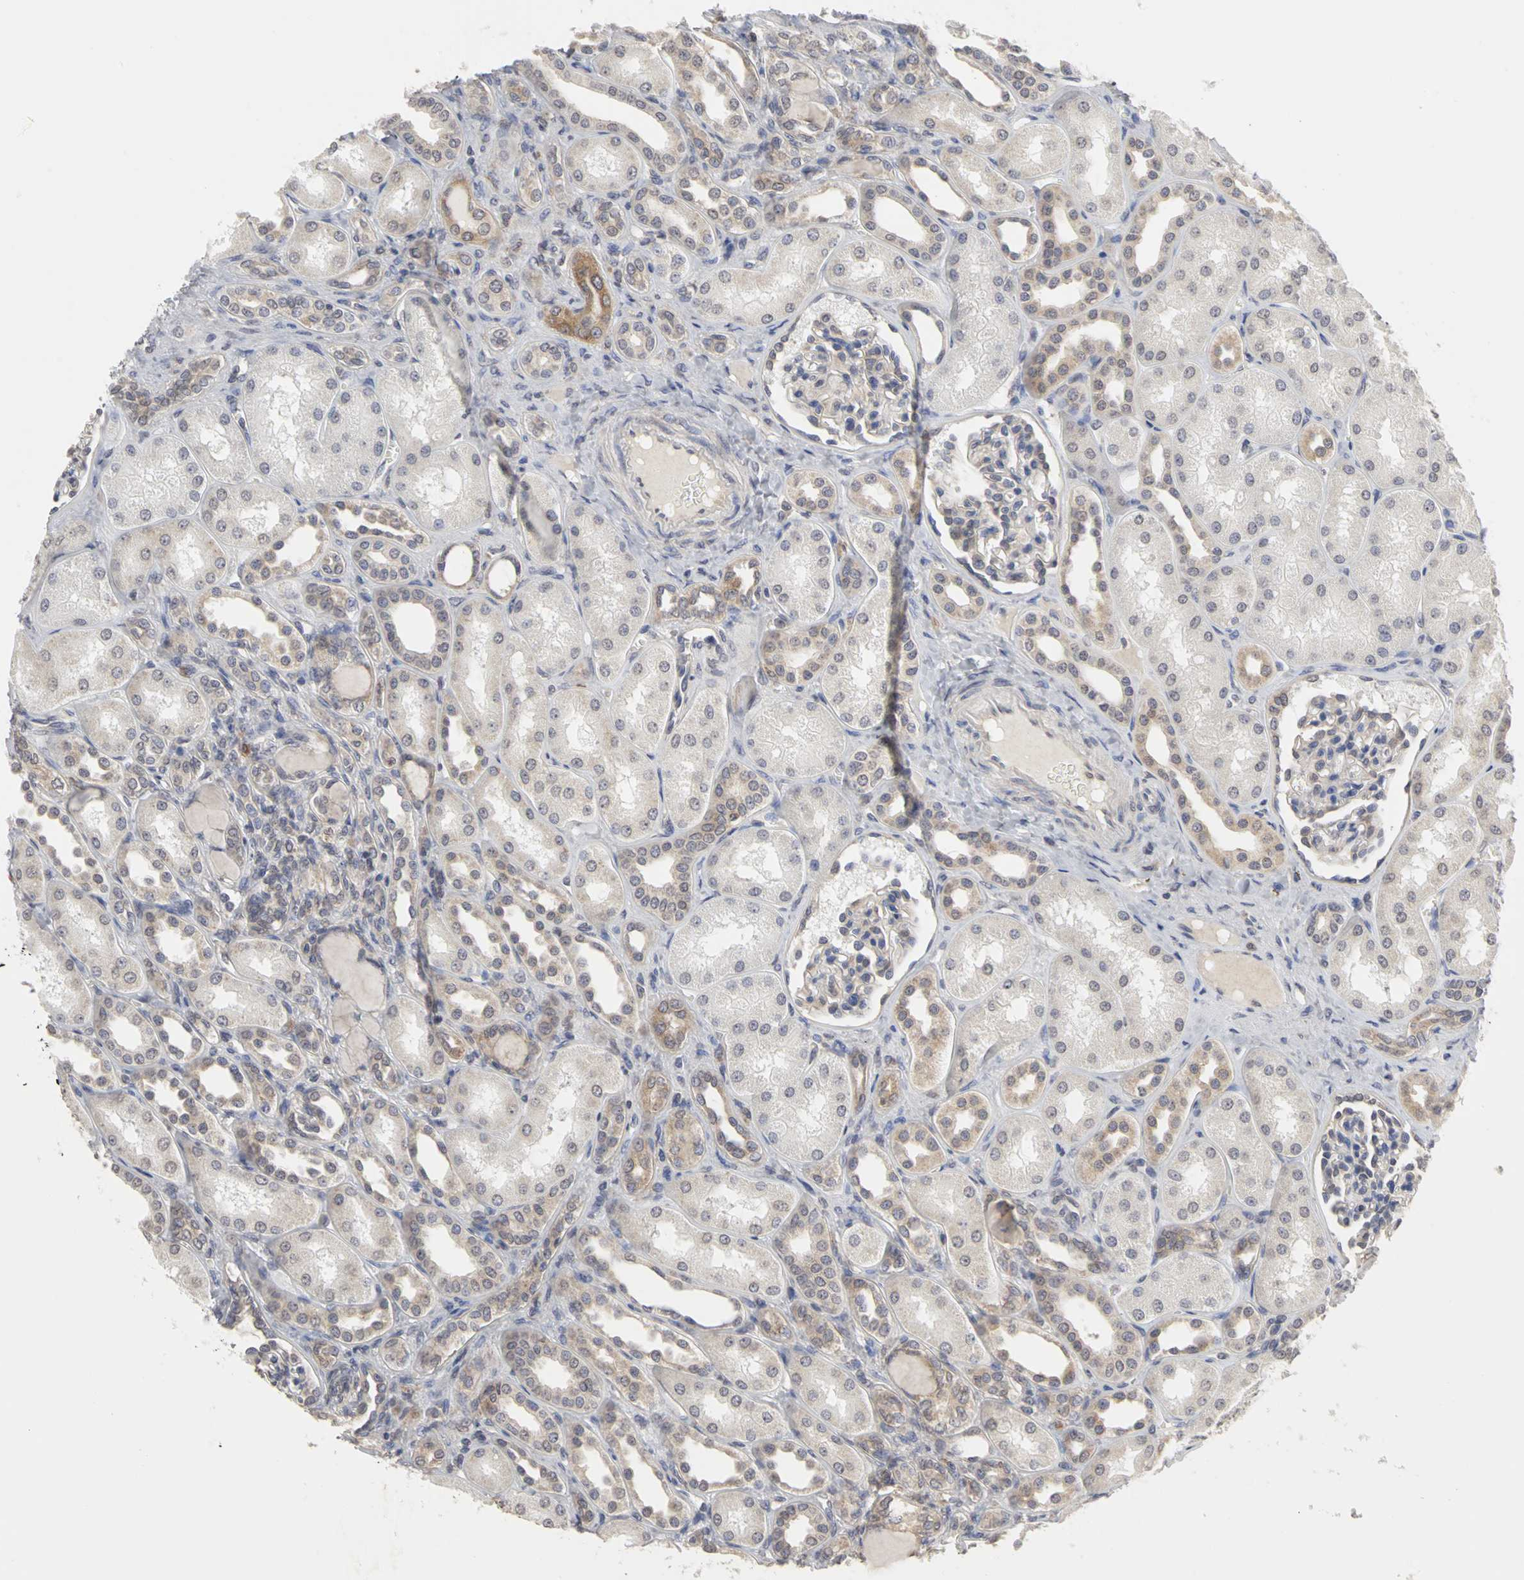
{"staining": {"intensity": "weak", "quantity": "25%-75%", "location": "cytoplasmic/membranous"}, "tissue": "kidney", "cell_type": "Cells in glomeruli", "image_type": "normal", "snomed": [{"axis": "morphology", "description": "Normal tissue, NOS"}, {"axis": "topography", "description": "Kidney"}], "caption": "Protein expression analysis of benign human kidney reveals weak cytoplasmic/membranous expression in approximately 25%-75% of cells in glomeruli. The protein is stained brown, and the nuclei are stained in blue (DAB IHC with brightfield microscopy, high magnification).", "gene": "IRAK1", "patient": {"sex": "male", "age": 7}}